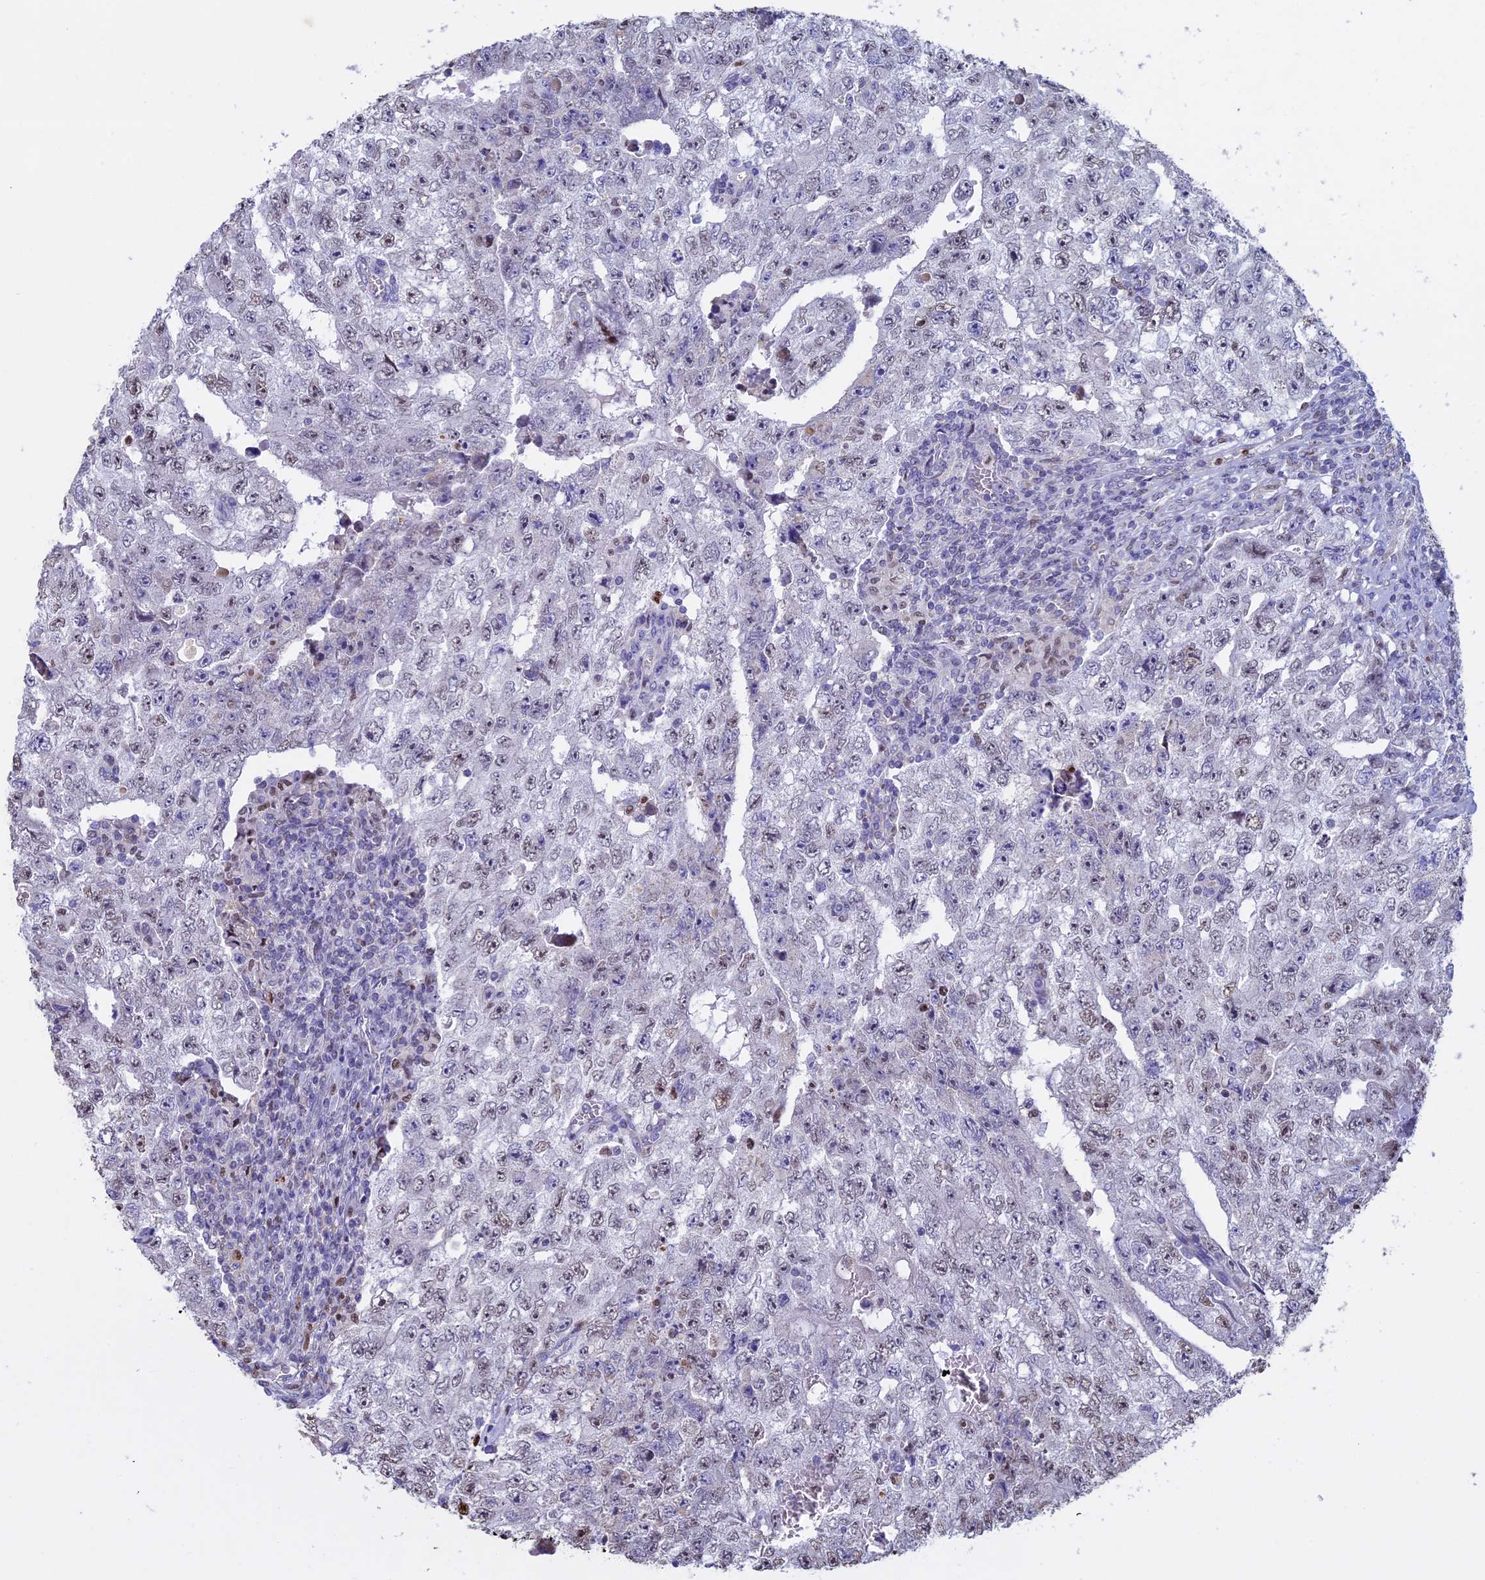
{"staining": {"intensity": "weak", "quantity": "<25%", "location": "nuclear"}, "tissue": "testis cancer", "cell_type": "Tumor cells", "image_type": "cancer", "snomed": [{"axis": "morphology", "description": "Carcinoma, Embryonal, NOS"}, {"axis": "topography", "description": "Testis"}], "caption": "IHC of human testis cancer reveals no expression in tumor cells. The staining was performed using DAB to visualize the protein expression in brown, while the nuclei were stained in blue with hematoxylin (Magnification: 20x).", "gene": "ACSS1", "patient": {"sex": "male", "age": 17}}